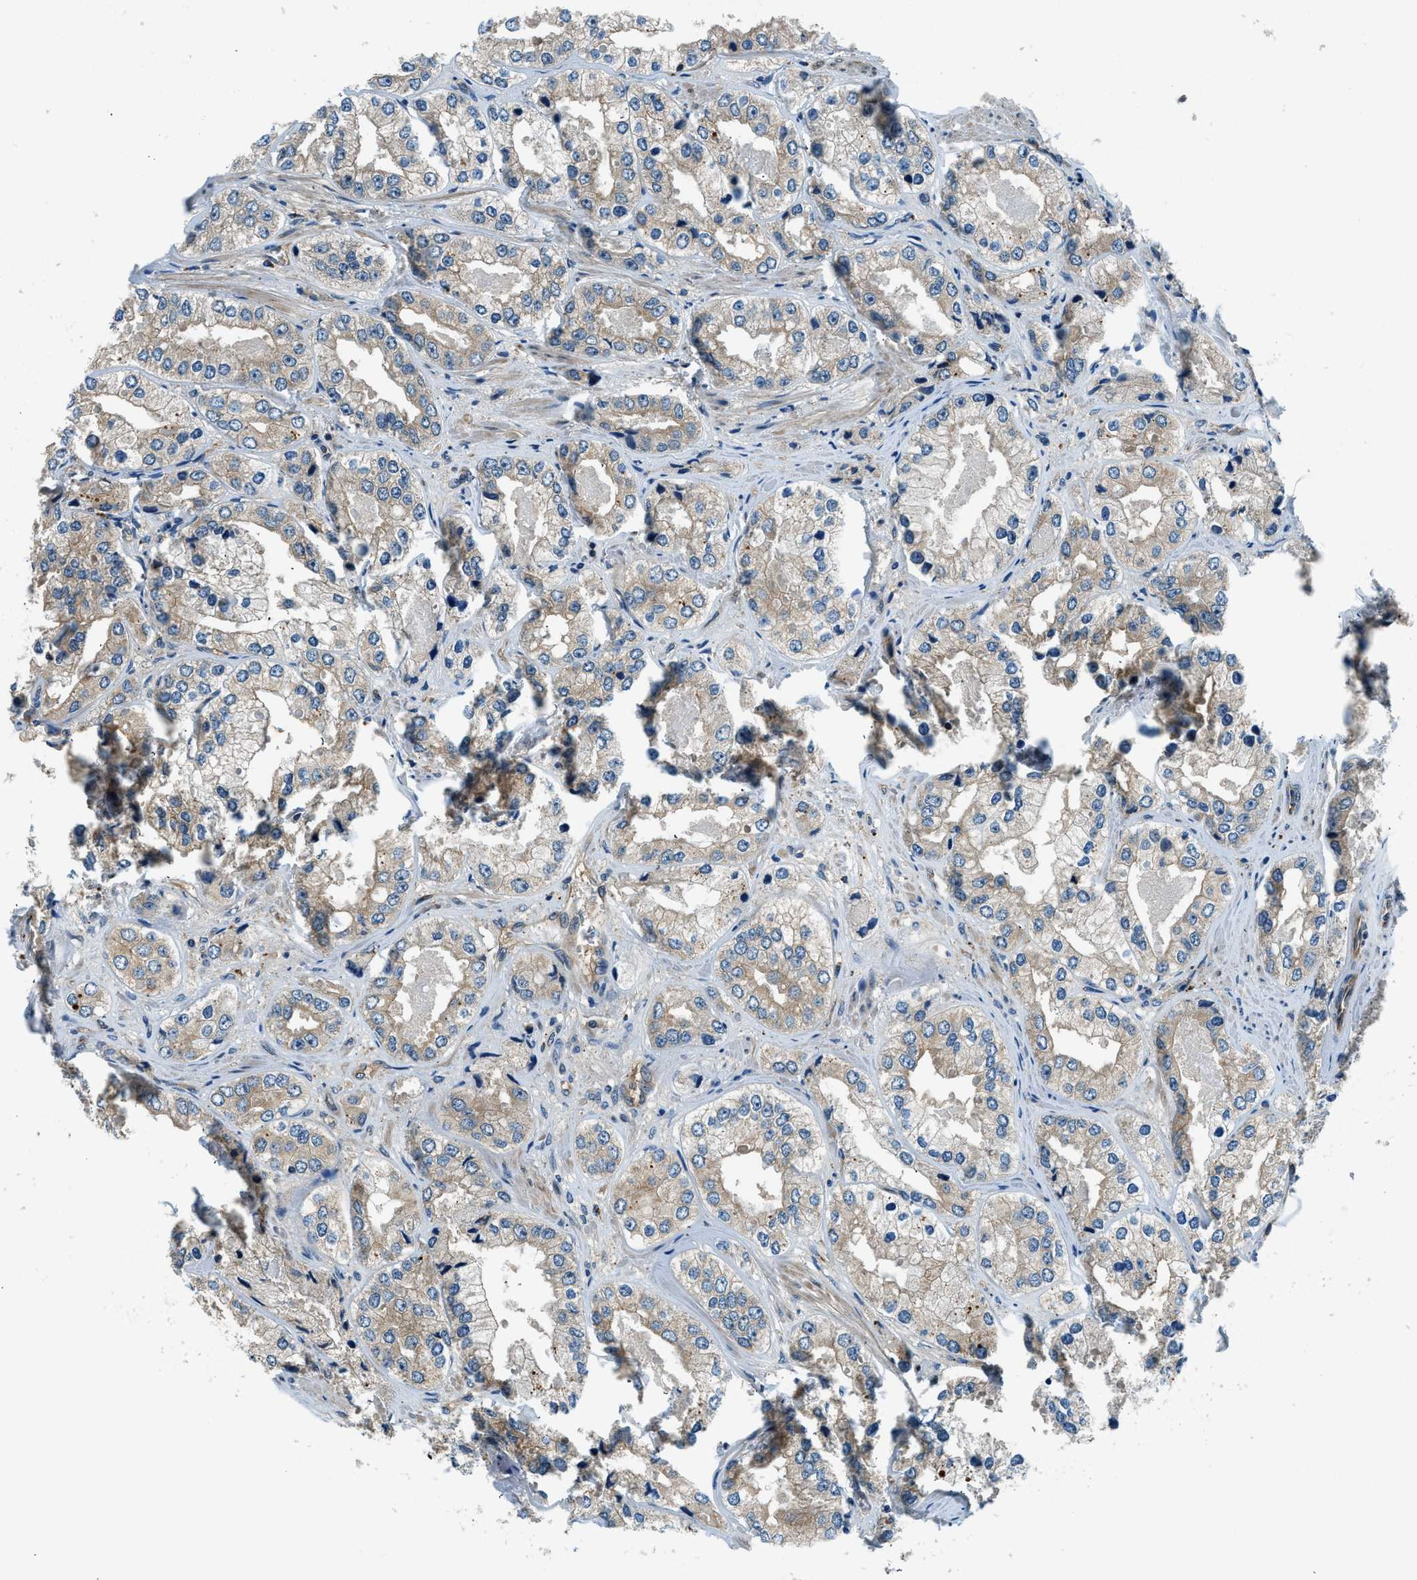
{"staining": {"intensity": "weak", "quantity": ">75%", "location": "cytoplasmic/membranous"}, "tissue": "prostate cancer", "cell_type": "Tumor cells", "image_type": "cancer", "snomed": [{"axis": "morphology", "description": "Adenocarcinoma, High grade"}, {"axis": "topography", "description": "Prostate"}], "caption": "A brown stain highlights weak cytoplasmic/membranous staining of a protein in human prostate adenocarcinoma (high-grade) tumor cells.", "gene": "SLC19A2", "patient": {"sex": "male", "age": 61}}